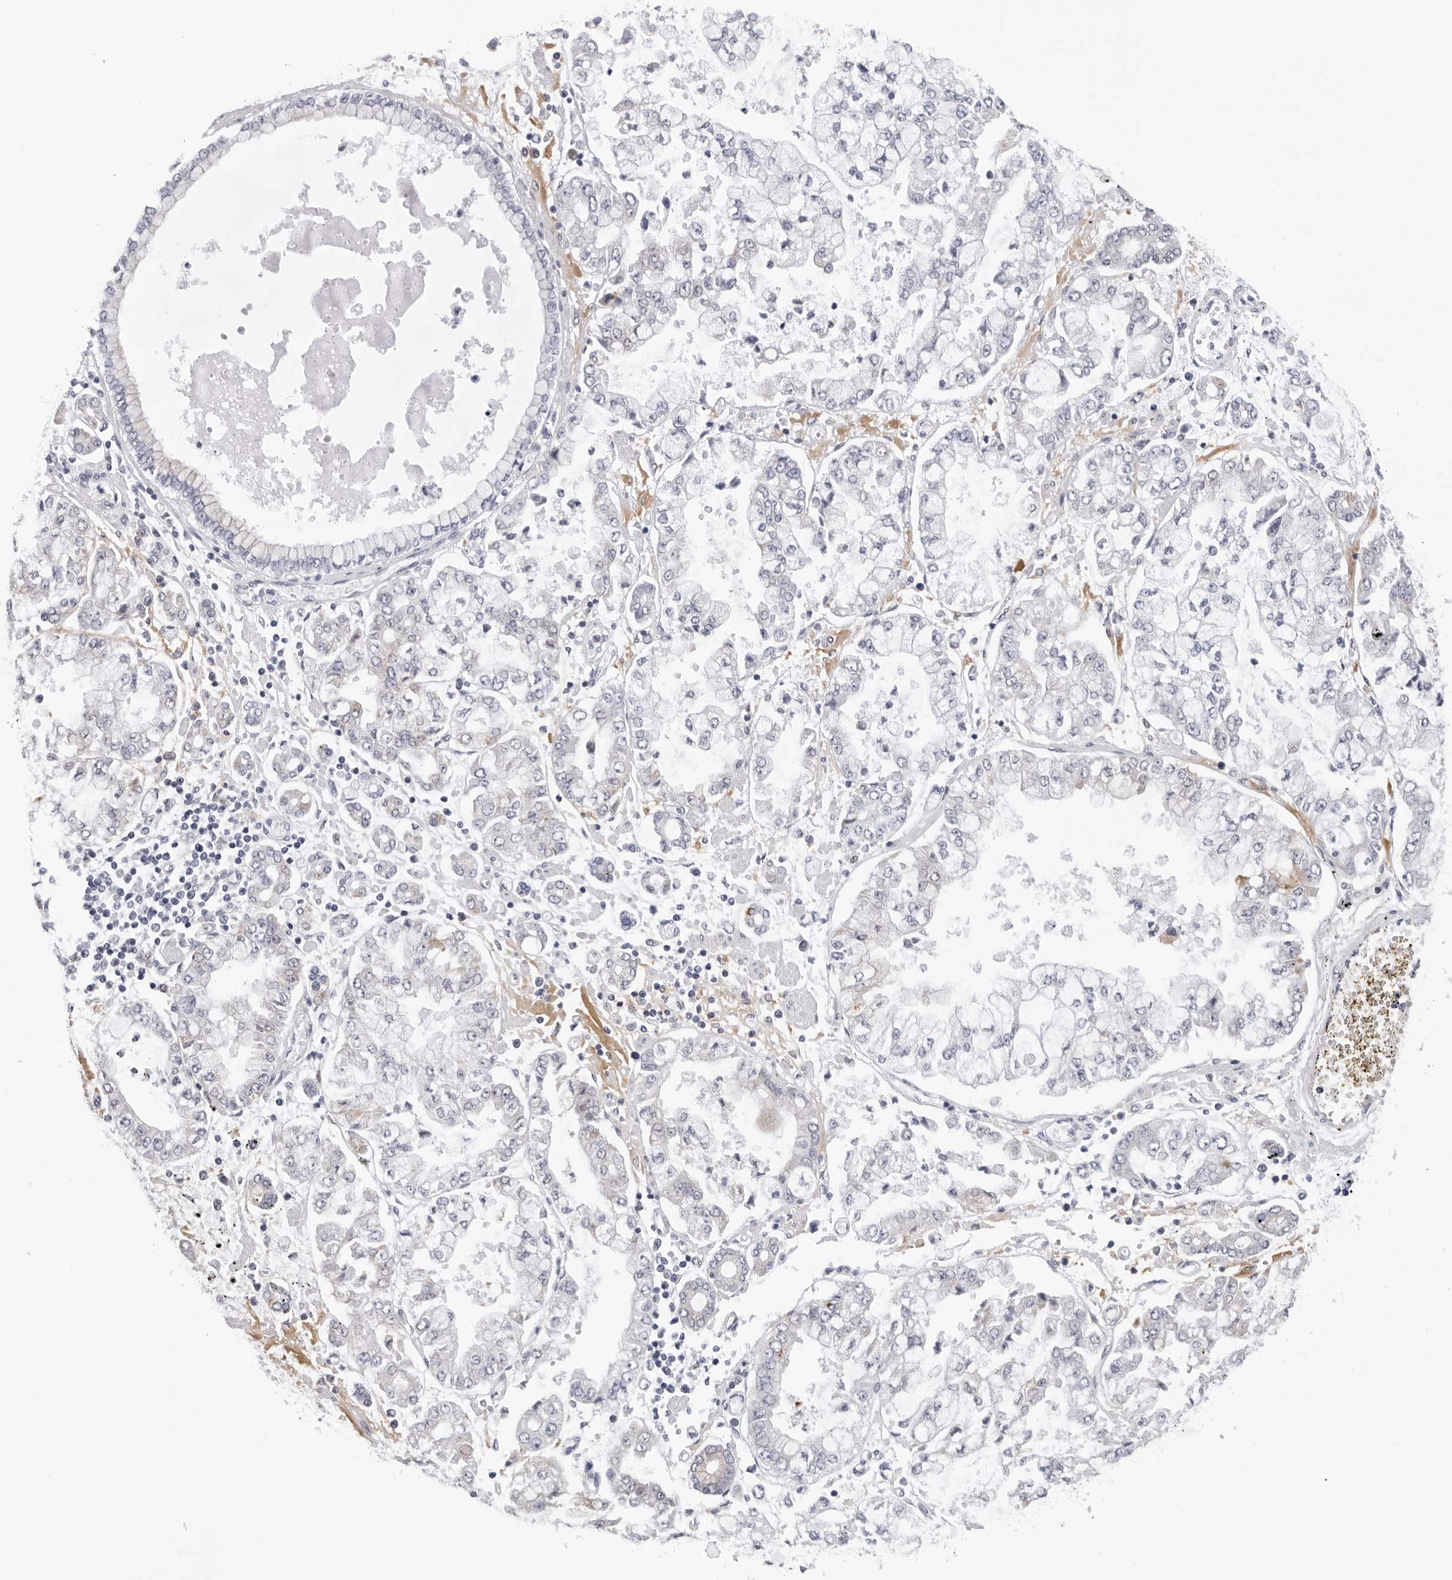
{"staining": {"intensity": "negative", "quantity": "none", "location": "none"}, "tissue": "stomach cancer", "cell_type": "Tumor cells", "image_type": "cancer", "snomed": [{"axis": "morphology", "description": "Adenocarcinoma, NOS"}, {"axis": "topography", "description": "Stomach"}], "caption": "A photomicrograph of stomach cancer stained for a protein exhibits no brown staining in tumor cells.", "gene": "CPT2", "patient": {"sex": "male", "age": 76}}